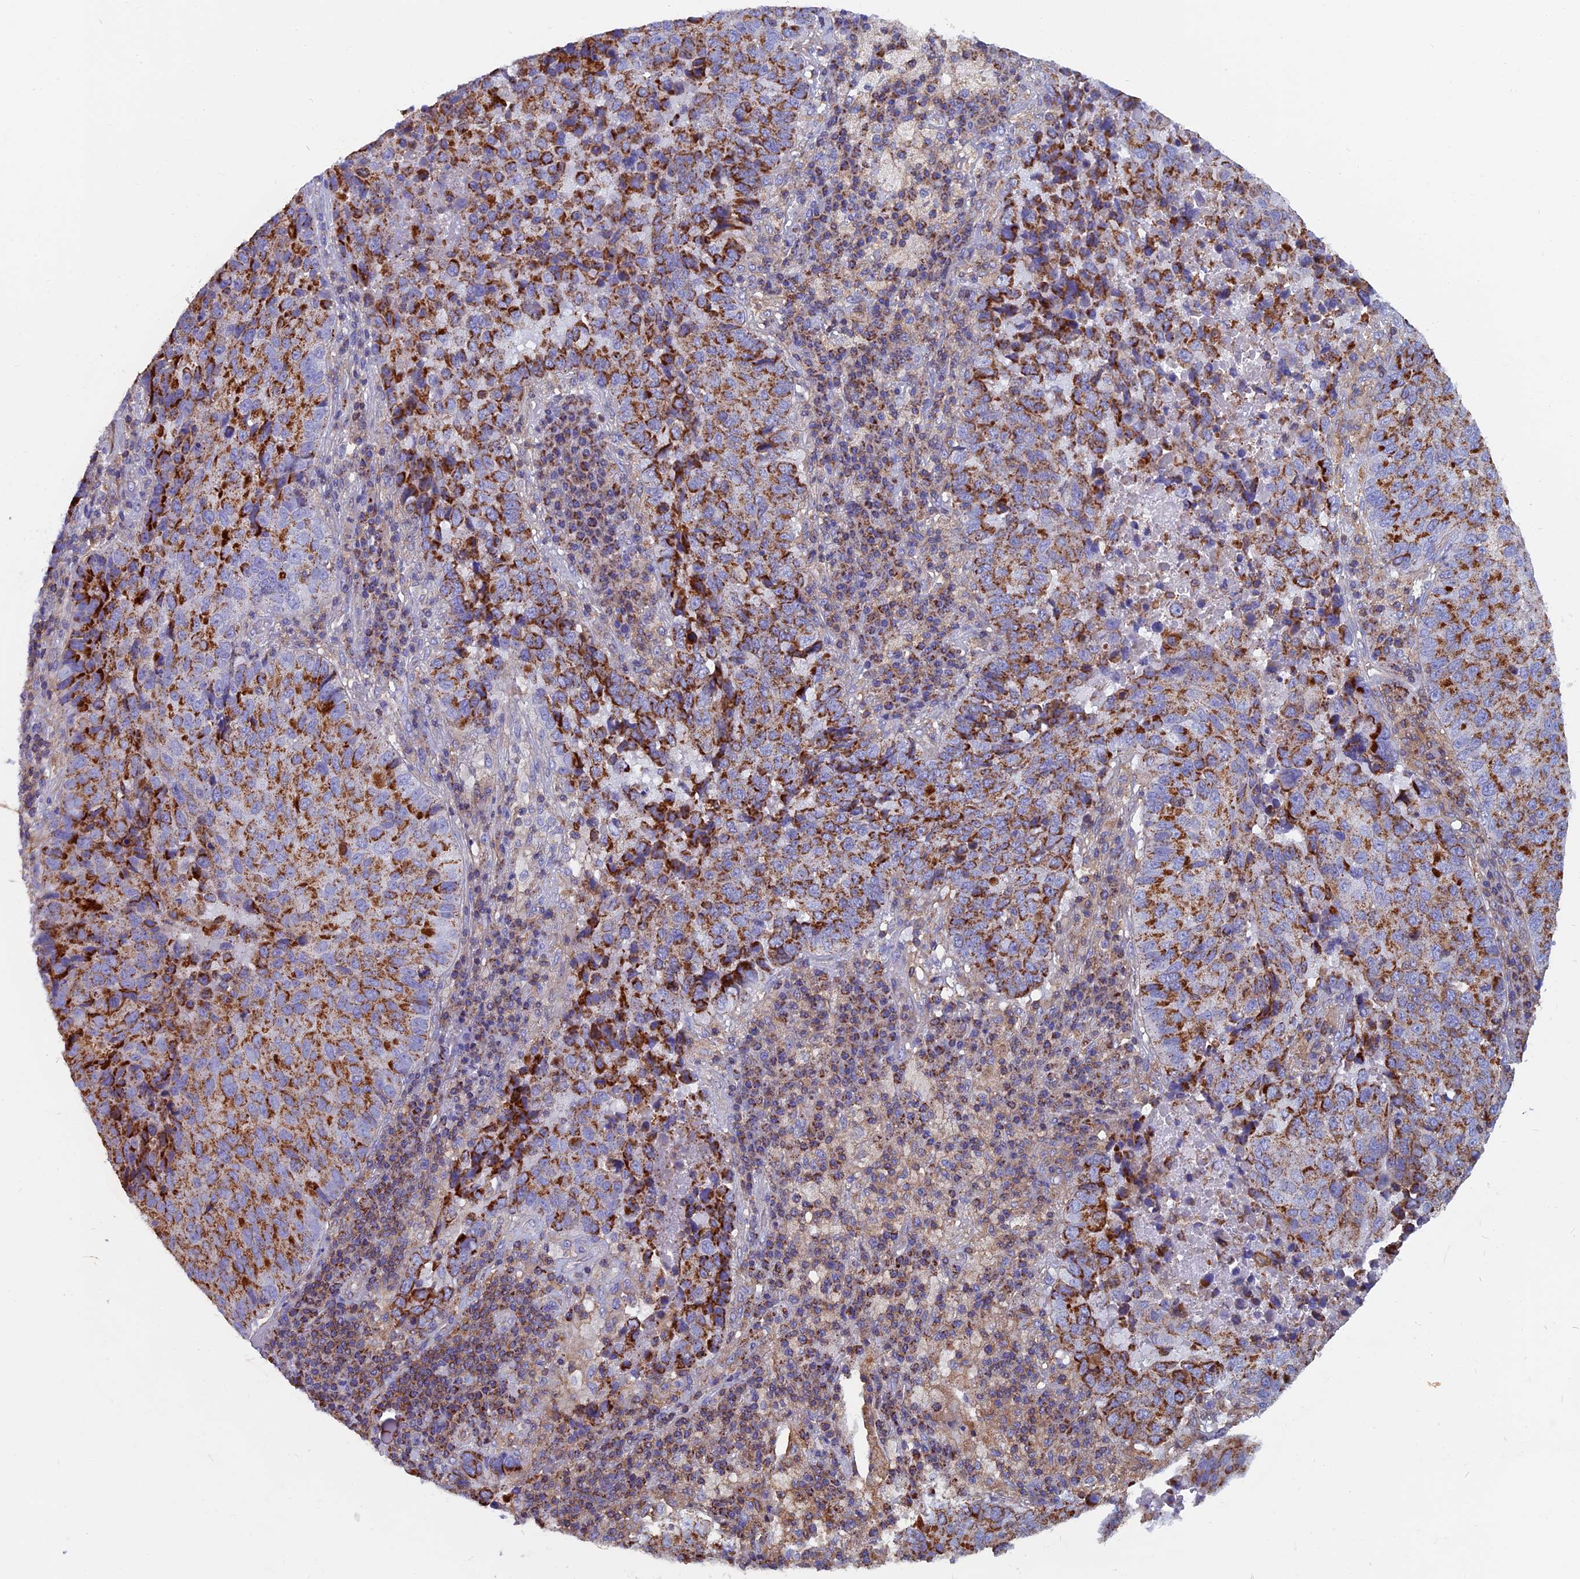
{"staining": {"intensity": "strong", "quantity": ">75%", "location": "cytoplasmic/membranous"}, "tissue": "lung cancer", "cell_type": "Tumor cells", "image_type": "cancer", "snomed": [{"axis": "morphology", "description": "Squamous cell carcinoma, NOS"}, {"axis": "topography", "description": "Lung"}], "caption": "Immunohistochemistry (IHC) image of human lung squamous cell carcinoma stained for a protein (brown), which shows high levels of strong cytoplasmic/membranous expression in approximately >75% of tumor cells.", "gene": "HSD17B8", "patient": {"sex": "male", "age": 73}}